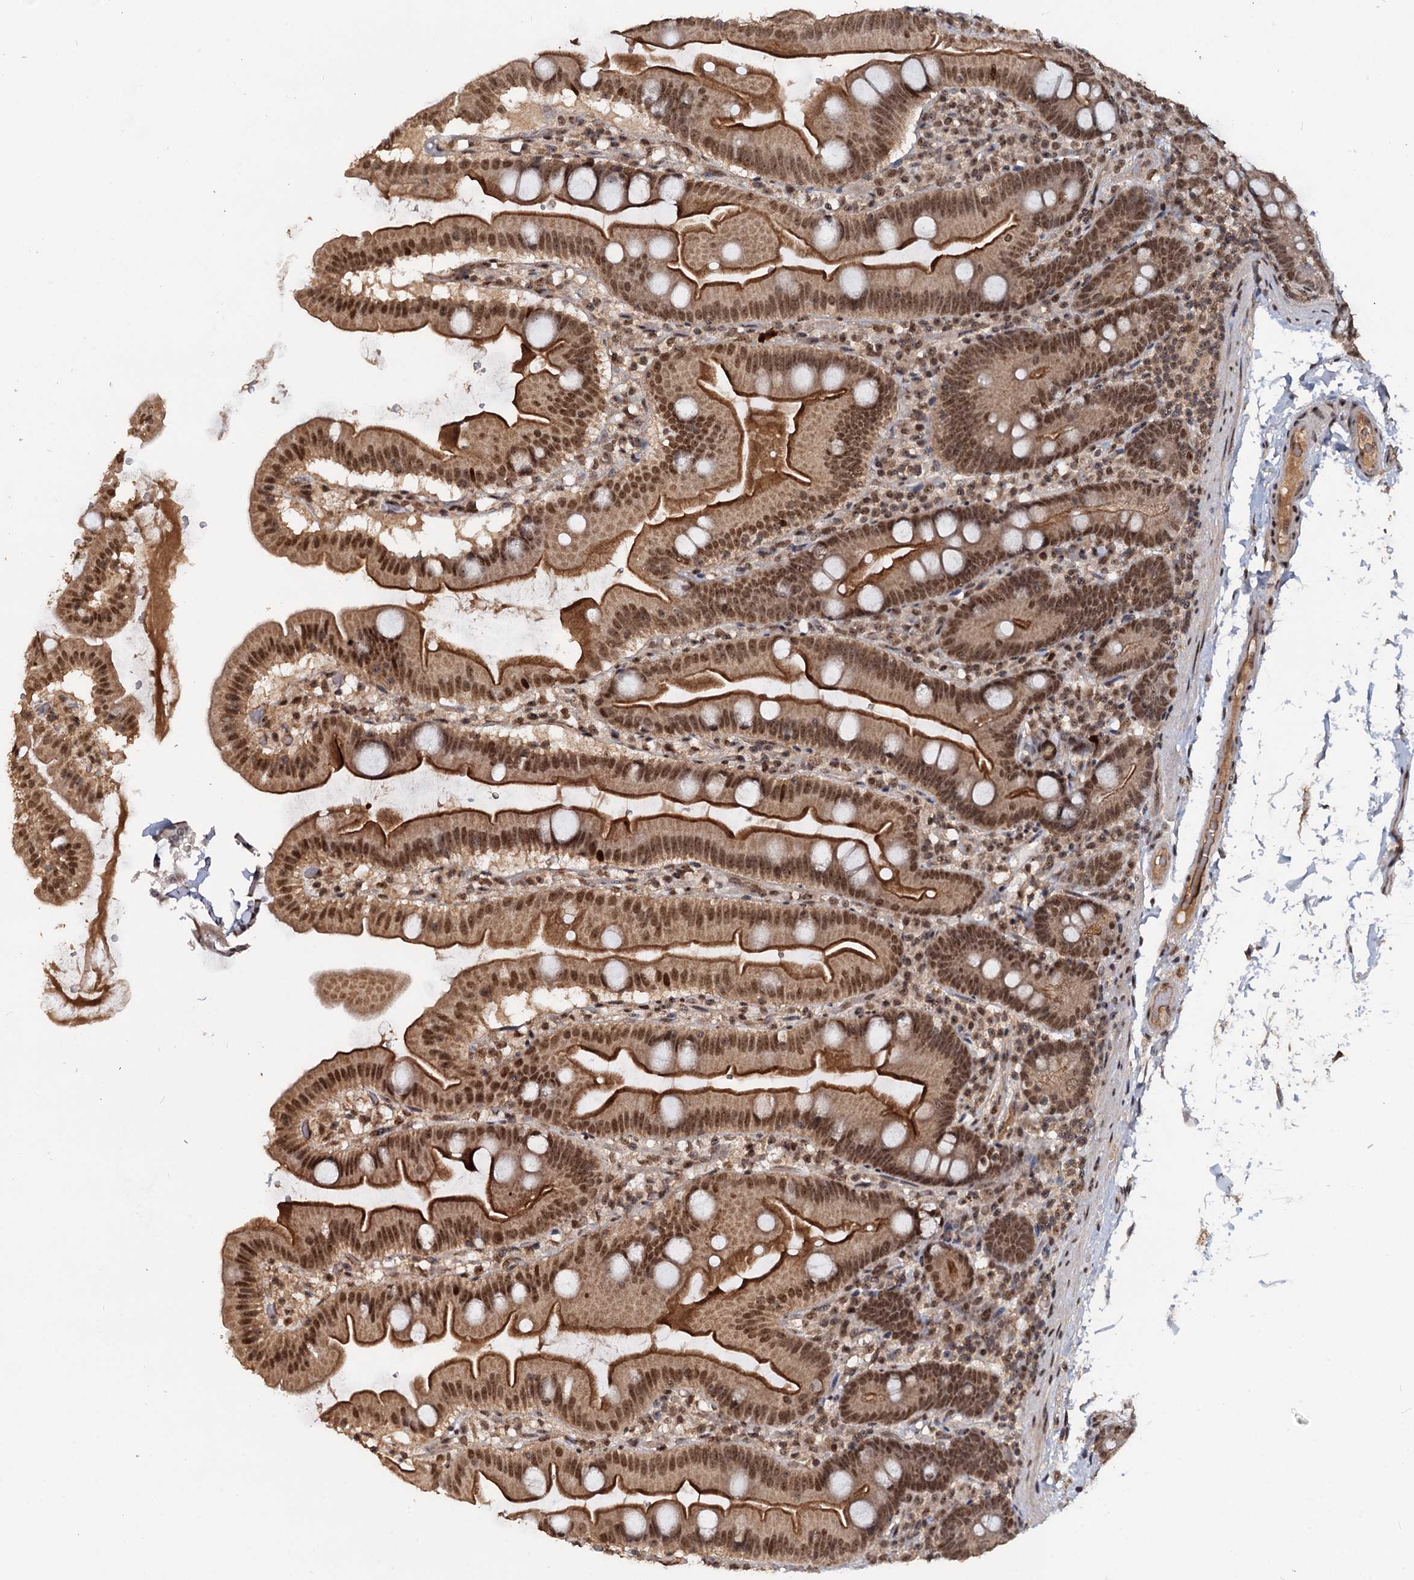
{"staining": {"intensity": "strong", "quantity": ">75%", "location": "cytoplasmic/membranous,nuclear"}, "tissue": "small intestine", "cell_type": "Glandular cells", "image_type": "normal", "snomed": [{"axis": "morphology", "description": "Normal tissue, NOS"}, {"axis": "topography", "description": "Small intestine"}], "caption": "The immunohistochemical stain shows strong cytoplasmic/membranous,nuclear positivity in glandular cells of normal small intestine. (DAB (3,3'-diaminobenzidine) = brown stain, brightfield microscopy at high magnification).", "gene": "FAM216B", "patient": {"sex": "female", "age": 68}}